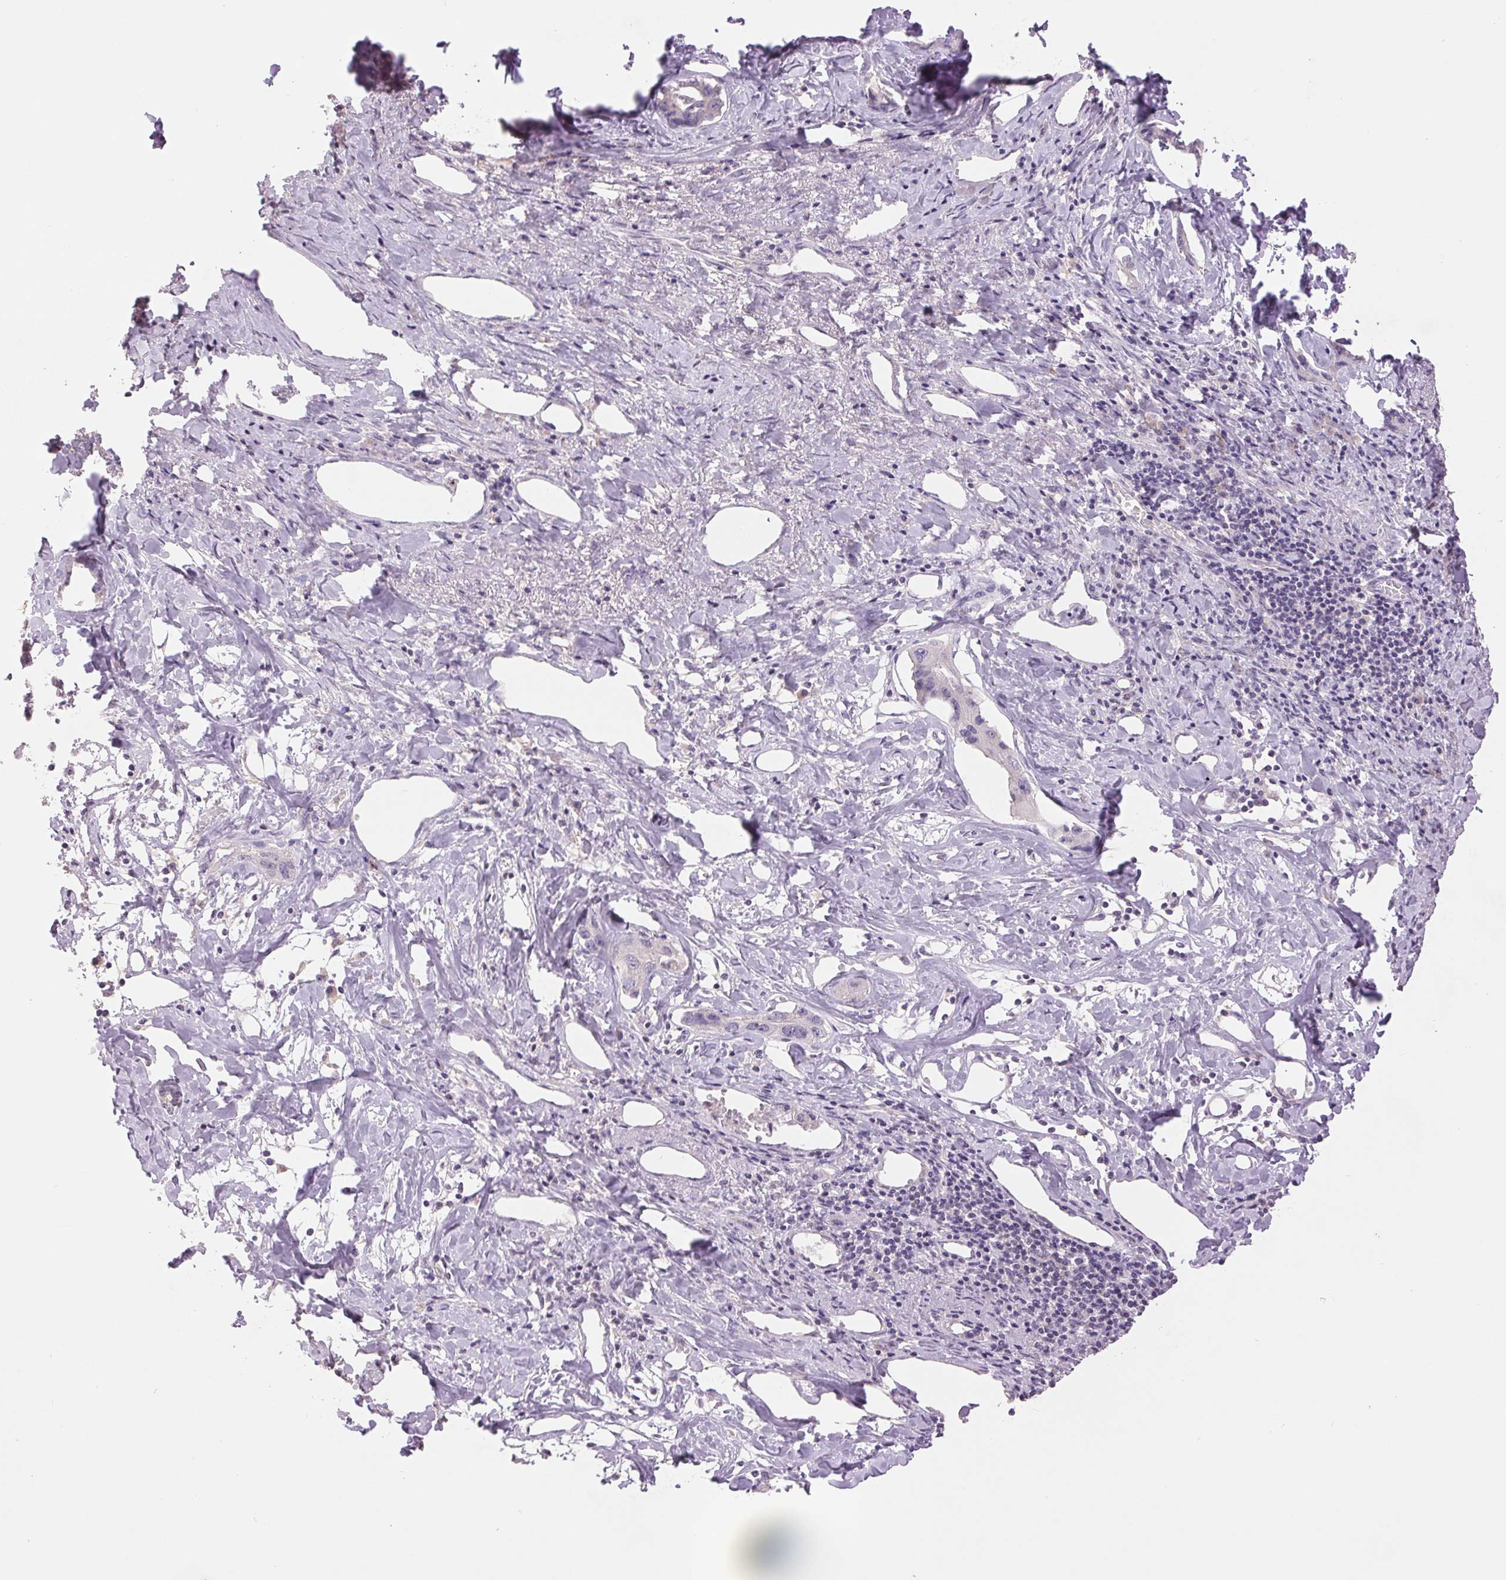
{"staining": {"intensity": "negative", "quantity": "none", "location": "none"}, "tissue": "liver cancer", "cell_type": "Tumor cells", "image_type": "cancer", "snomed": [{"axis": "morphology", "description": "Cholangiocarcinoma"}, {"axis": "topography", "description": "Liver"}], "caption": "Micrograph shows no protein staining in tumor cells of liver cancer tissue.", "gene": "FXYD4", "patient": {"sex": "male", "age": 59}}